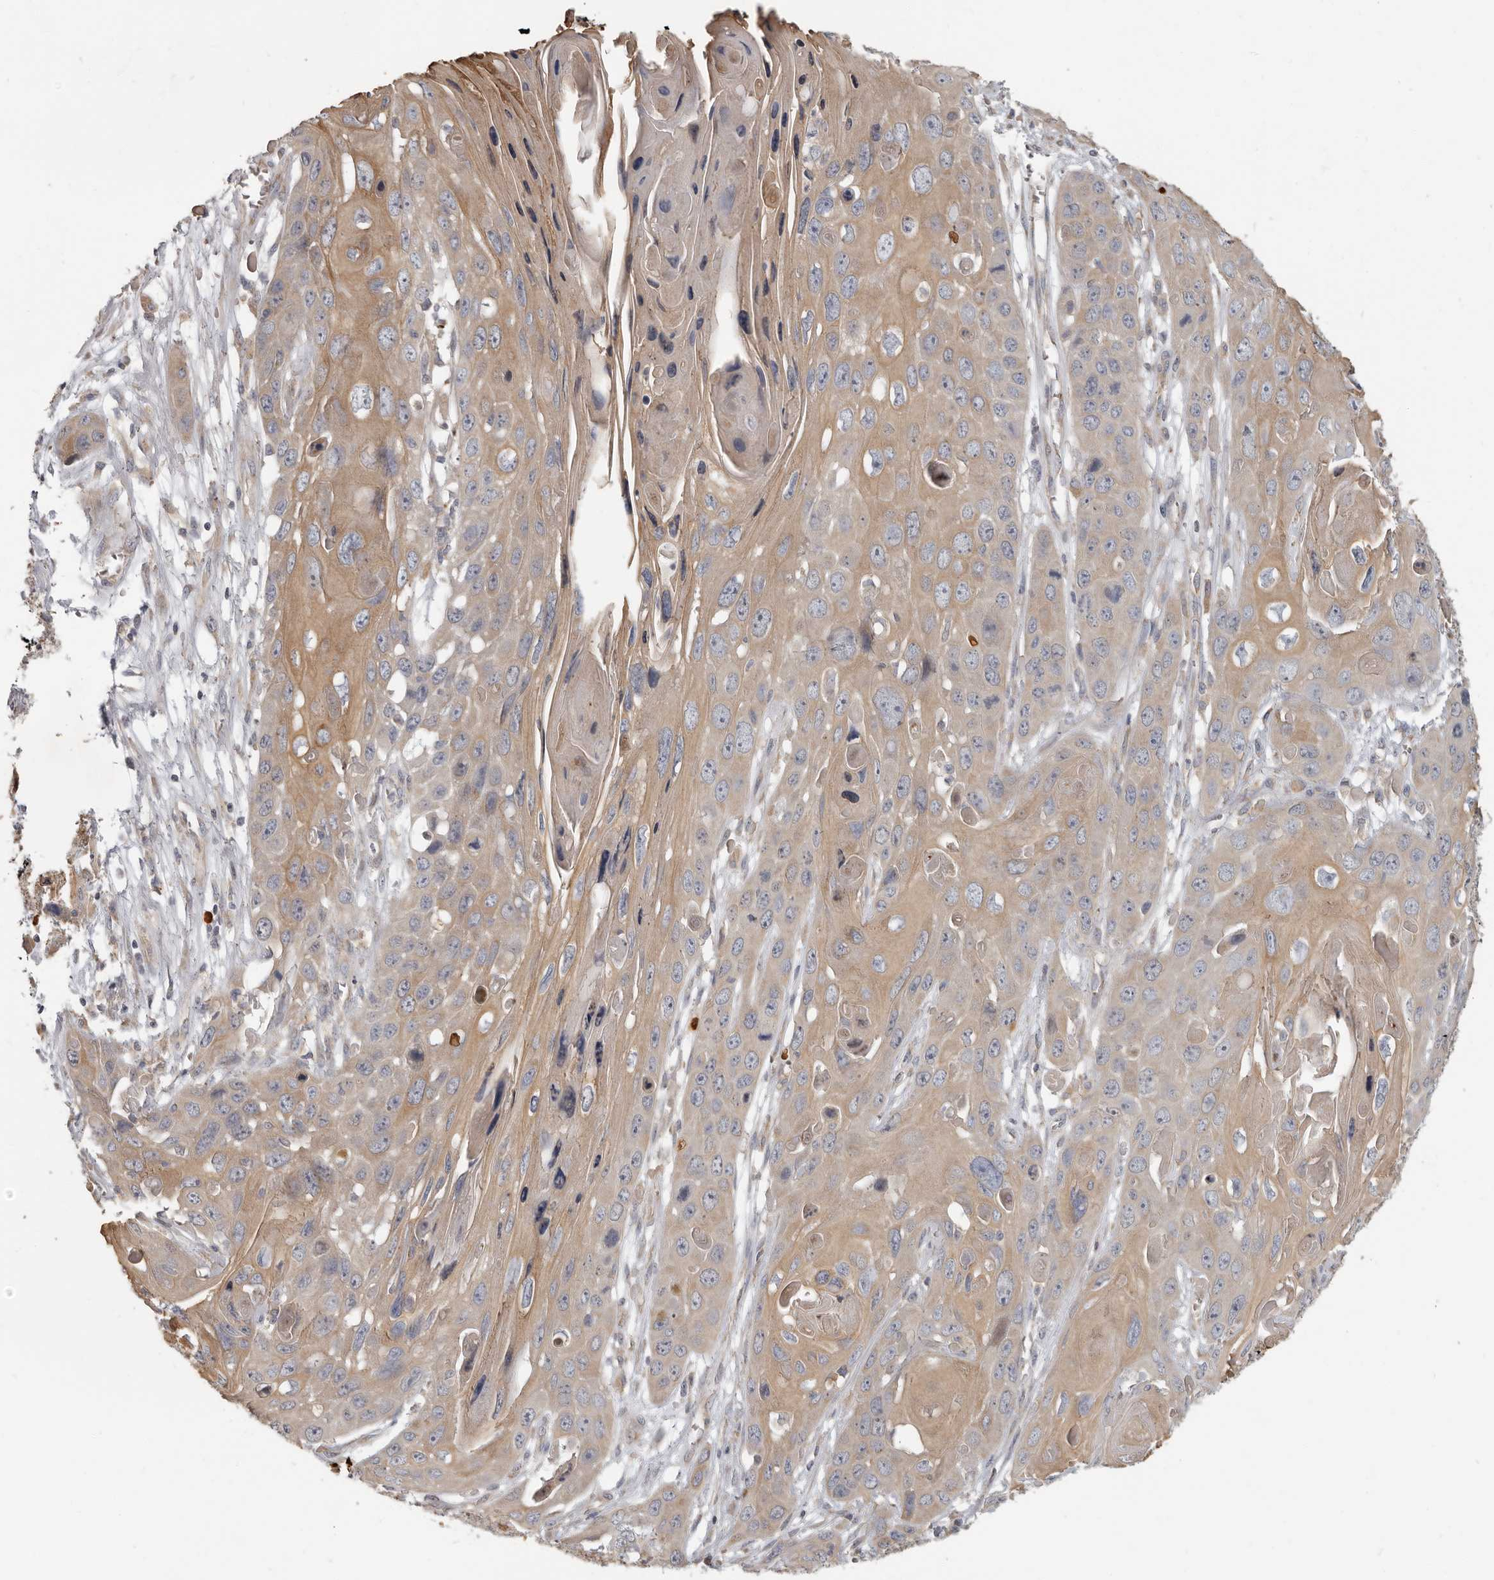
{"staining": {"intensity": "moderate", "quantity": ">75%", "location": "cytoplasmic/membranous"}, "tissue": "skin cancer", "cell_type": "Tumor cells", "image_type": "cancer", "snomed": [{"axis": "morphology", "description": "Squamous cell carcinoma, NOS"}, {"axis": "topography", "description": "Skin"}], "caption": "A photomicrograph of human skin cancer (squamous cell carcinoma) stained for a protein demonstrates moderate cytoplasmic/membranous brown staining in tumor cells.", "gene": "UNK", "patient": {"sex": "male", "age": 55}}